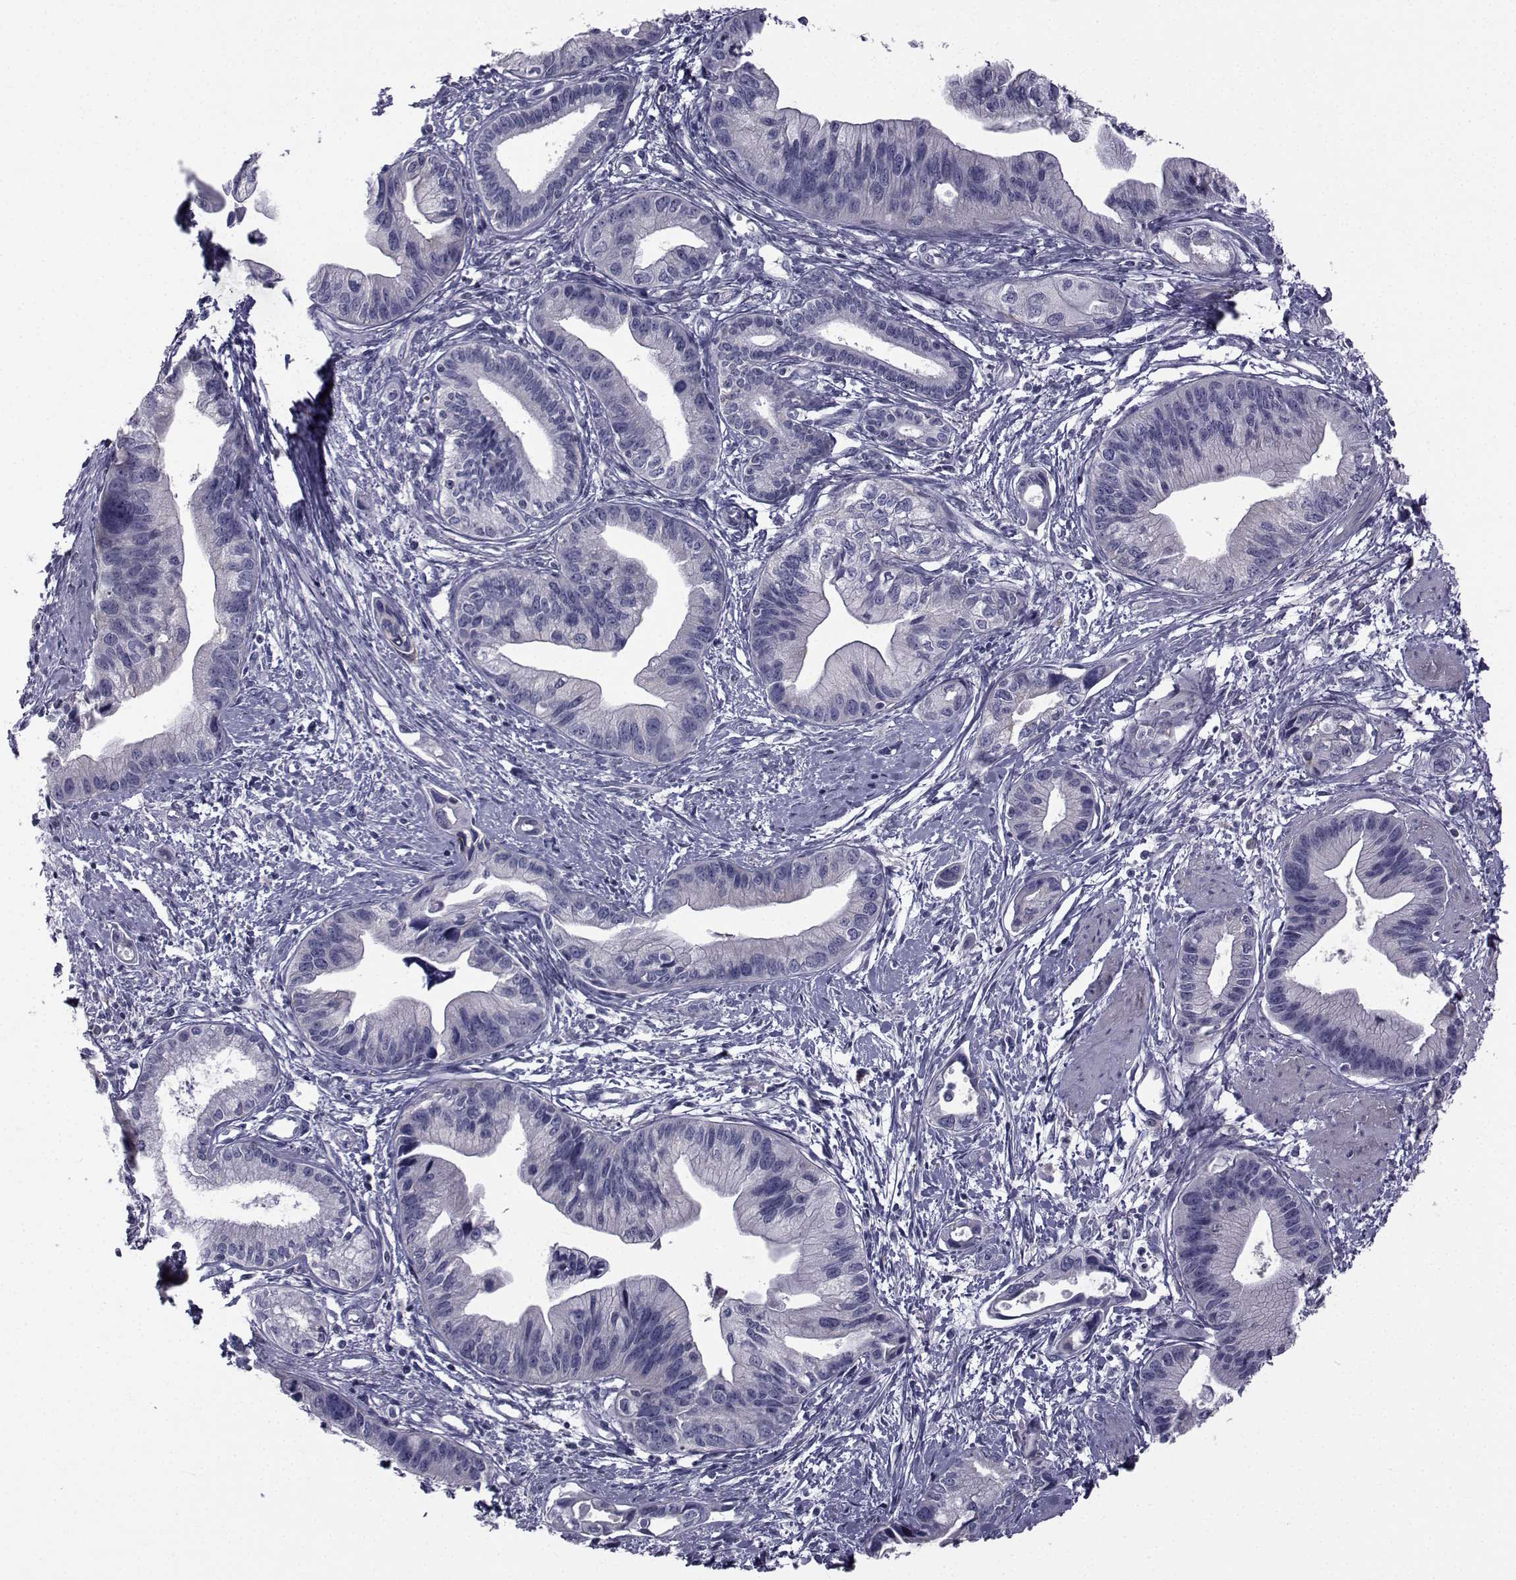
{"staining": {"intensity": "negative", "quantity": "none", "location": "none"}, "tissue": "pancreatic cancer", "cell_type": "Tumor cells", "image_type": "cancer", "snomed": [{"axis": "morphology", "description": "Adenocarcinoma, NOS"}, {"axis": "topography", "description": "Pancreas"}], "caption": "Photomicrograph shows no significant protein positivity in tumor cells of pancreatic cancer.", "gene": "FDXR", "patient": {"sex": "female", "age": 61}}